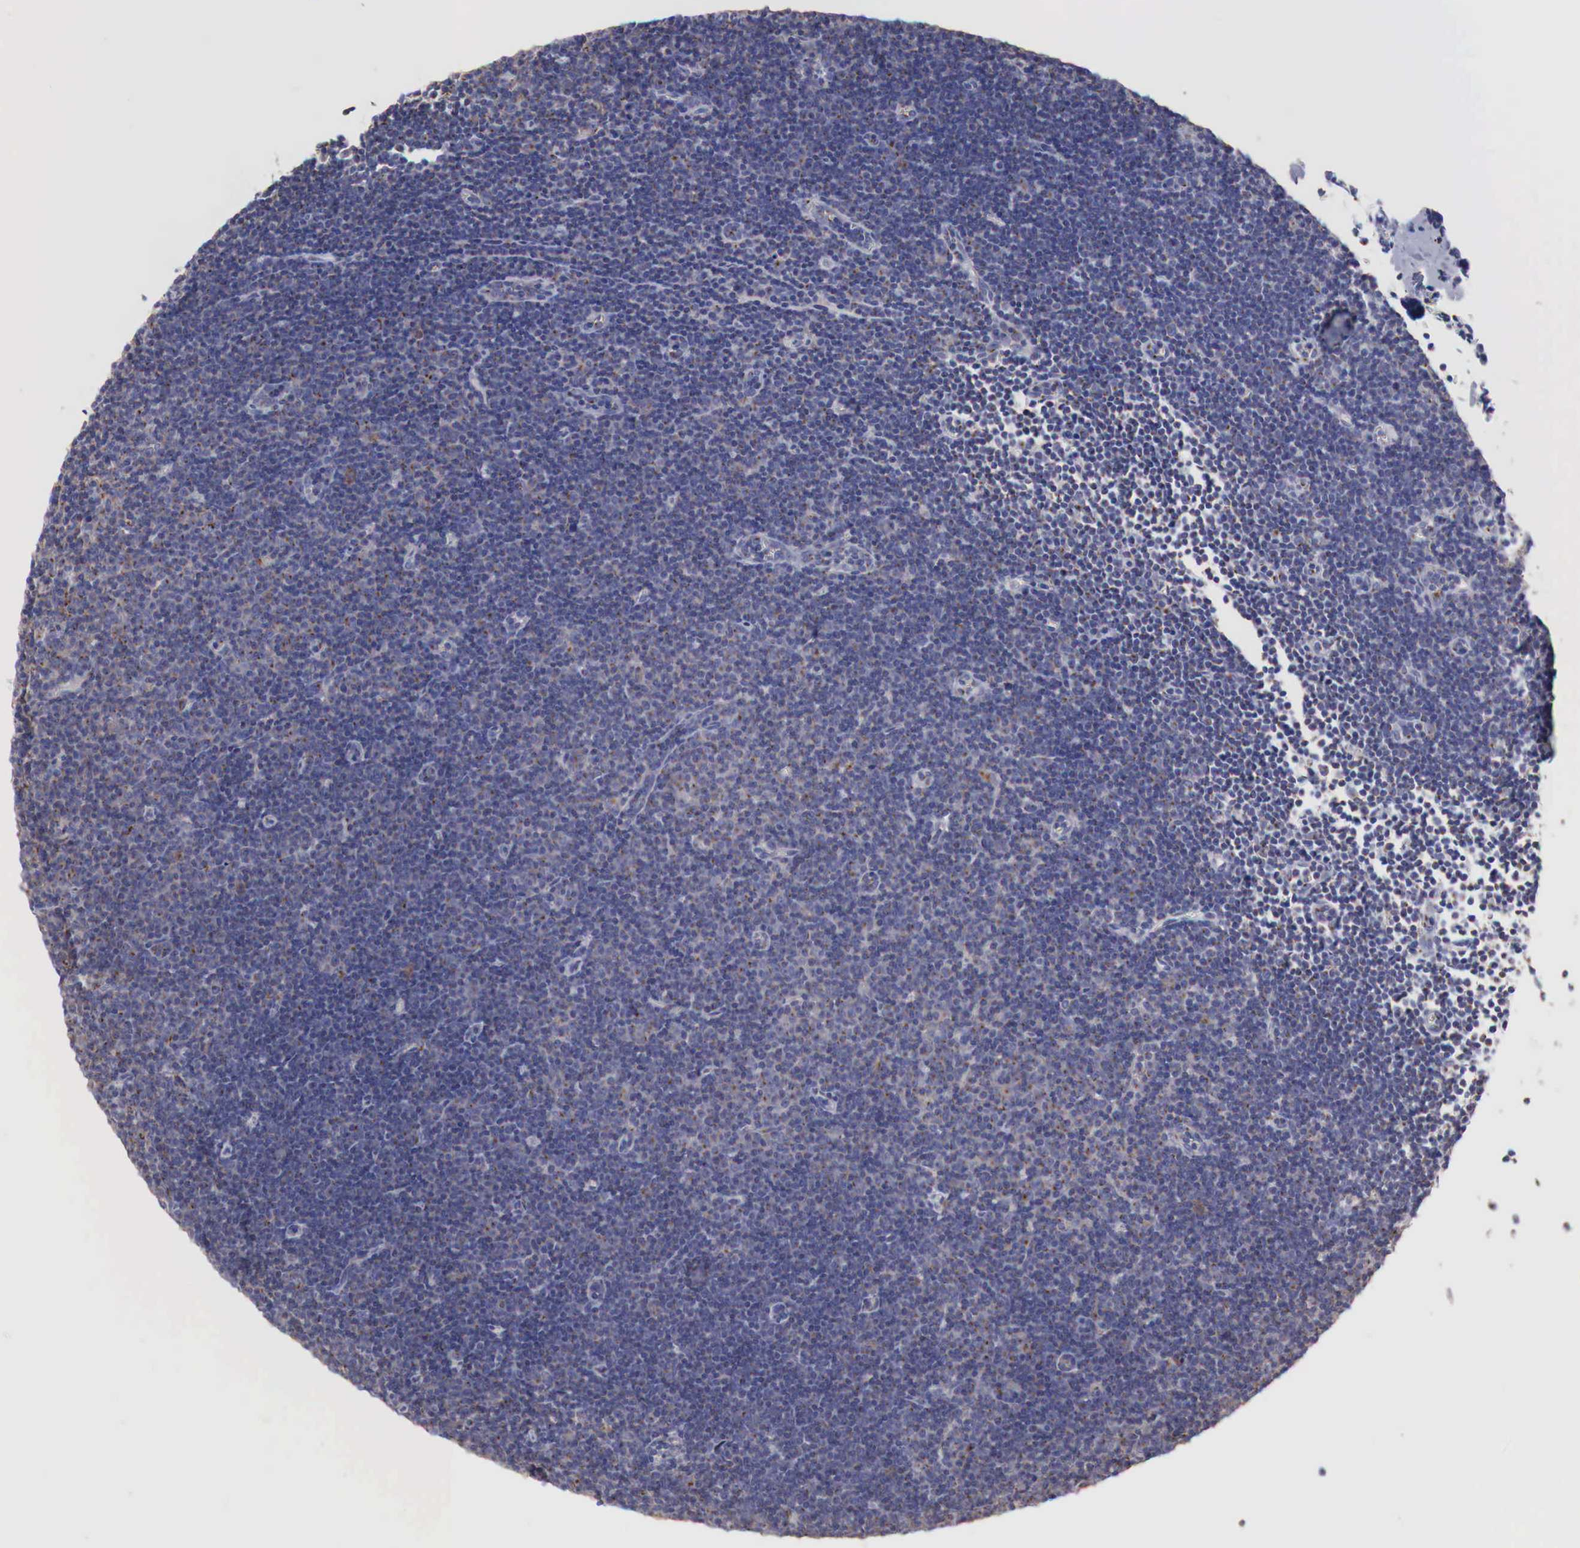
{"staining": {"intensity": "weak", "quantity": "25%-75%", "location": "cytoplasmic/membranous"}, "tissue": "lymphoma", "cell_type": "Tumor cells", "image_type": "cancer", "snomed": [{"axis": "morphology", "description": "Malignant lymphoma, non-Hodgkin's type, Low grade"}, {"axis": "topography", "description": "Lymph node"}], "caption": "Immunohistochemical staining of malignant lymphoma, non-Hodgkin's type (low-grade) displays low levels of weak cytoplasmic/membranous positivity in about 25%-75% of tumor cells. (DAB = brown stain, brightfield microscopy at high magnification).", "gene": "SYAP1", "patient": {"sex": "male", "age": 57}}